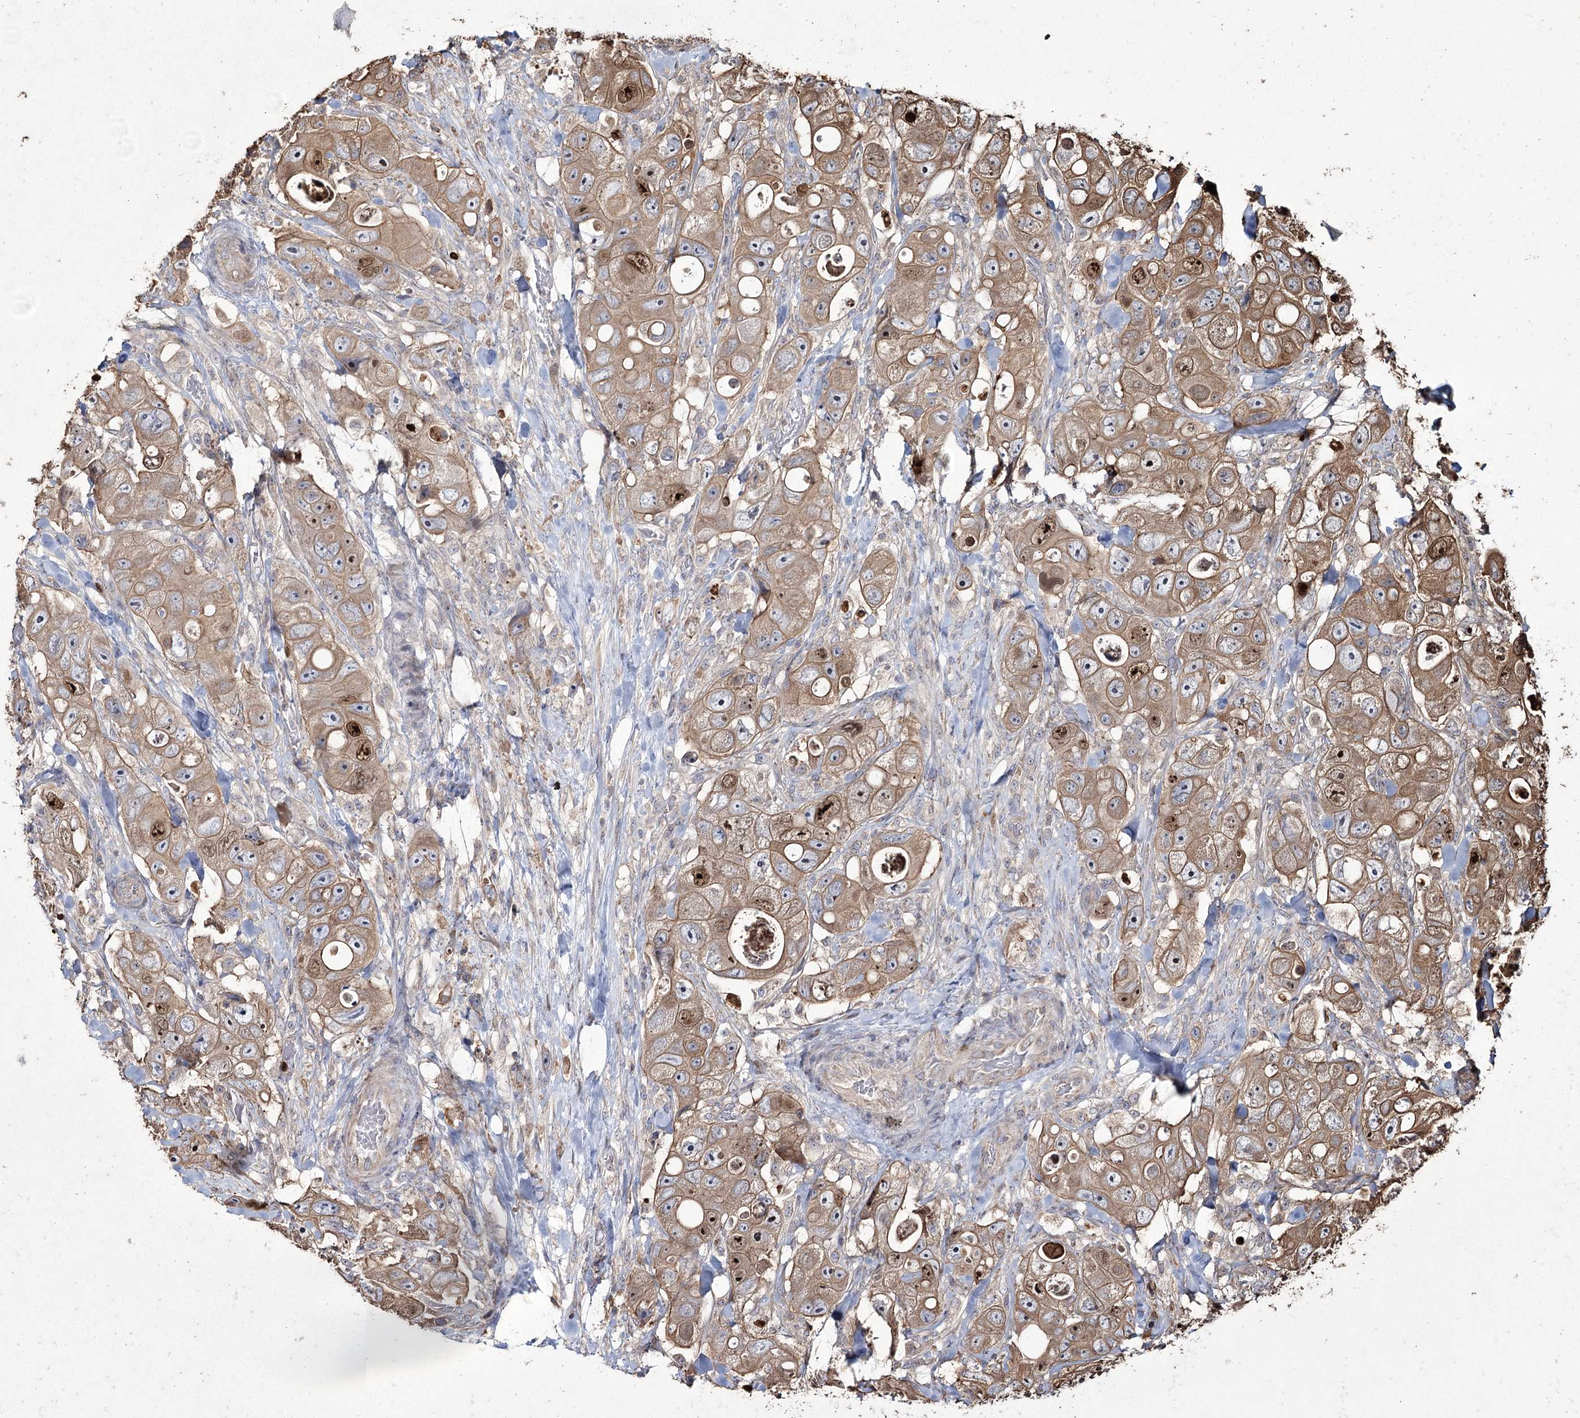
{"staining": {"intensity": "moderate", "quantity": ">75%", "location": "cytoplasmic/membranous,nuclear"}, "tissue": "colorectal cancer", "cell_type": "Tumor cells", "image_type": "cancer", "snomed": [{"axis": "morphology", "description": "Adenocarcinoma, NOS"}, {"axis": "topography", "description": "Colon"}], "caption": "The immunohistochemical stain labels moderate cytoplasmic/membranous and nuclear staining in tumor cells of colorectal cancer (adenocarcinoma) tissue.", "gene": "PRC1", "patient": {"sex": "female", "age": 46}}